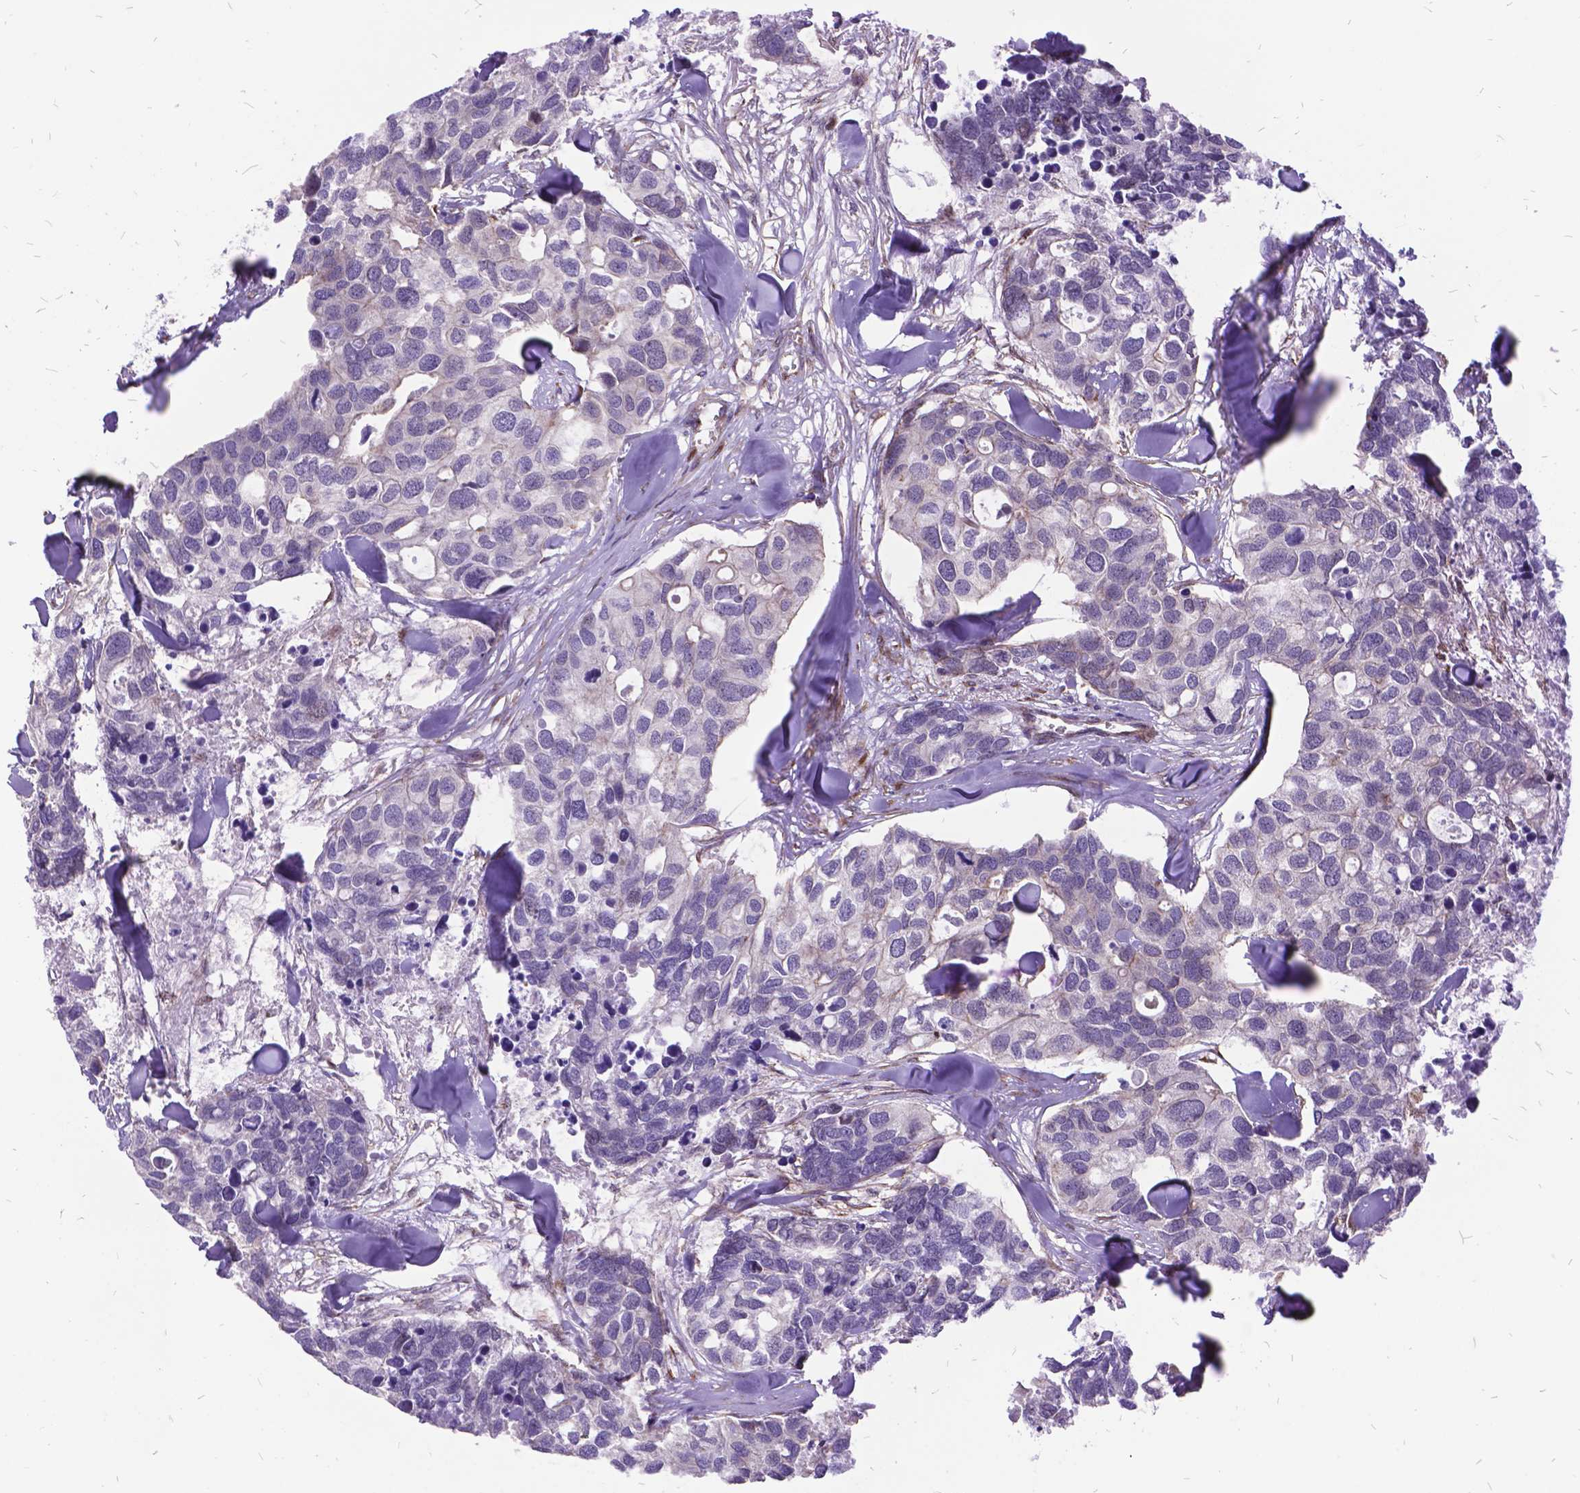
{"staining": {"intensity": "negative", "quantity": "none", "location": "none"}, "tissue": "breast cancer", "cell_type": "Tumor cells", "image_type": "cancer", "snomed": [{"axis": "morphology", "description": "Duct carcinoma"}, {"axis": "topography", "description": "Breast"}], "caption": "A micrograph of breast cancer stained for a protein exhibits no brown staining in tumor cells.", "gene": "GRB7", "patient": {"sex": "female", "age": 83}}